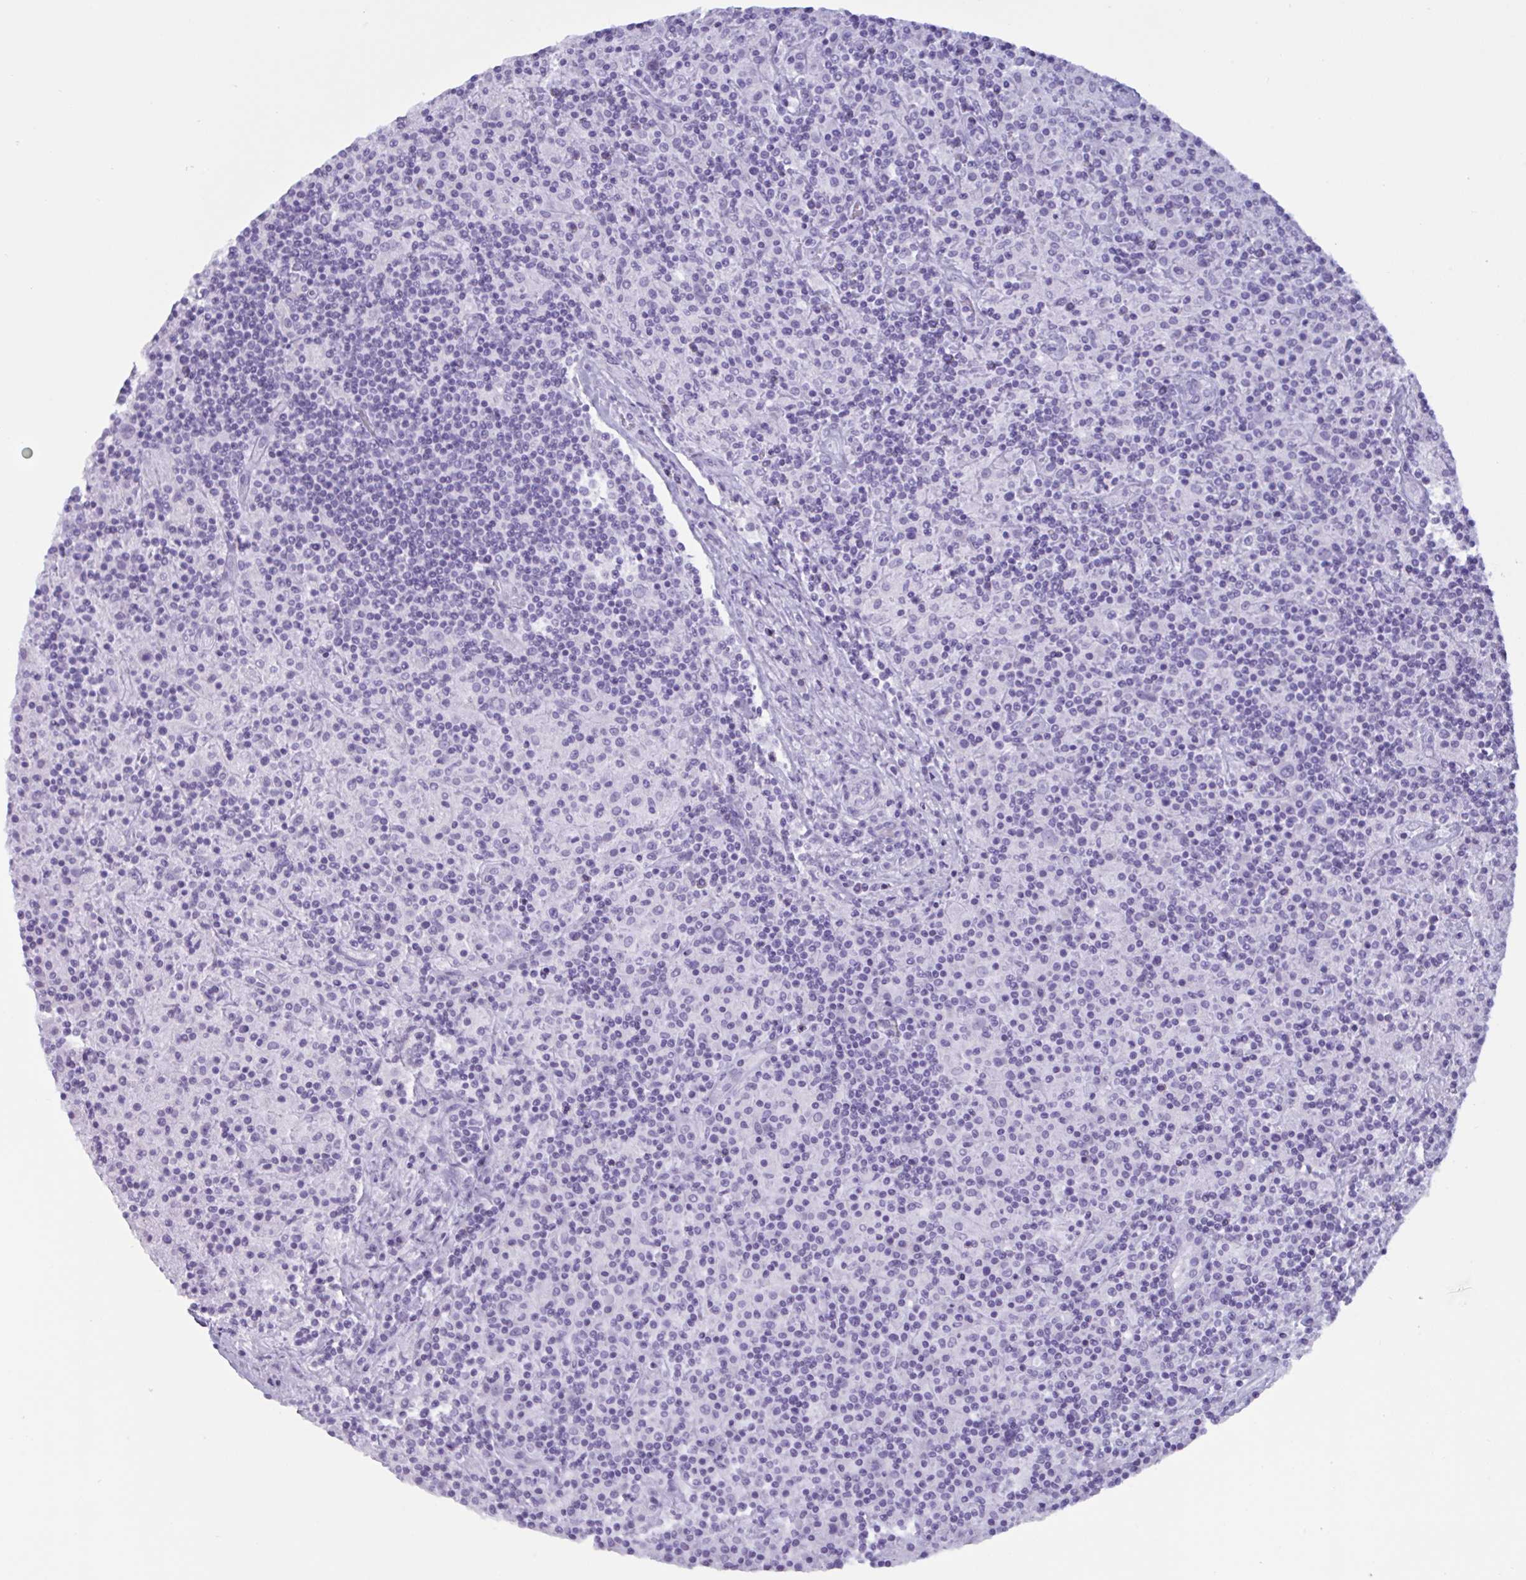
{"staining": {"intensity": "negative", "quantity": "none", "location": "none"}, "tissue": "lymphoma", "cell_type": "Tumor cells", "image_type": "cancer", "snomed": [{"axis": "morphology", "description": "Hodgkin's disease, NOS"}, {"axis": "topography", "description": "Lymph node"}], "caption": "The micrograph displays no significant staining in tumor cells of lymphoma. (Stains: DAB (3,3'-diaminobenzidine) IHC with hematoxylin counter stain, Microscopy: brightfield microscopy at high magnification).", "gene": "MRGPRG", "patient": {"sex": "male", "age": 70}}